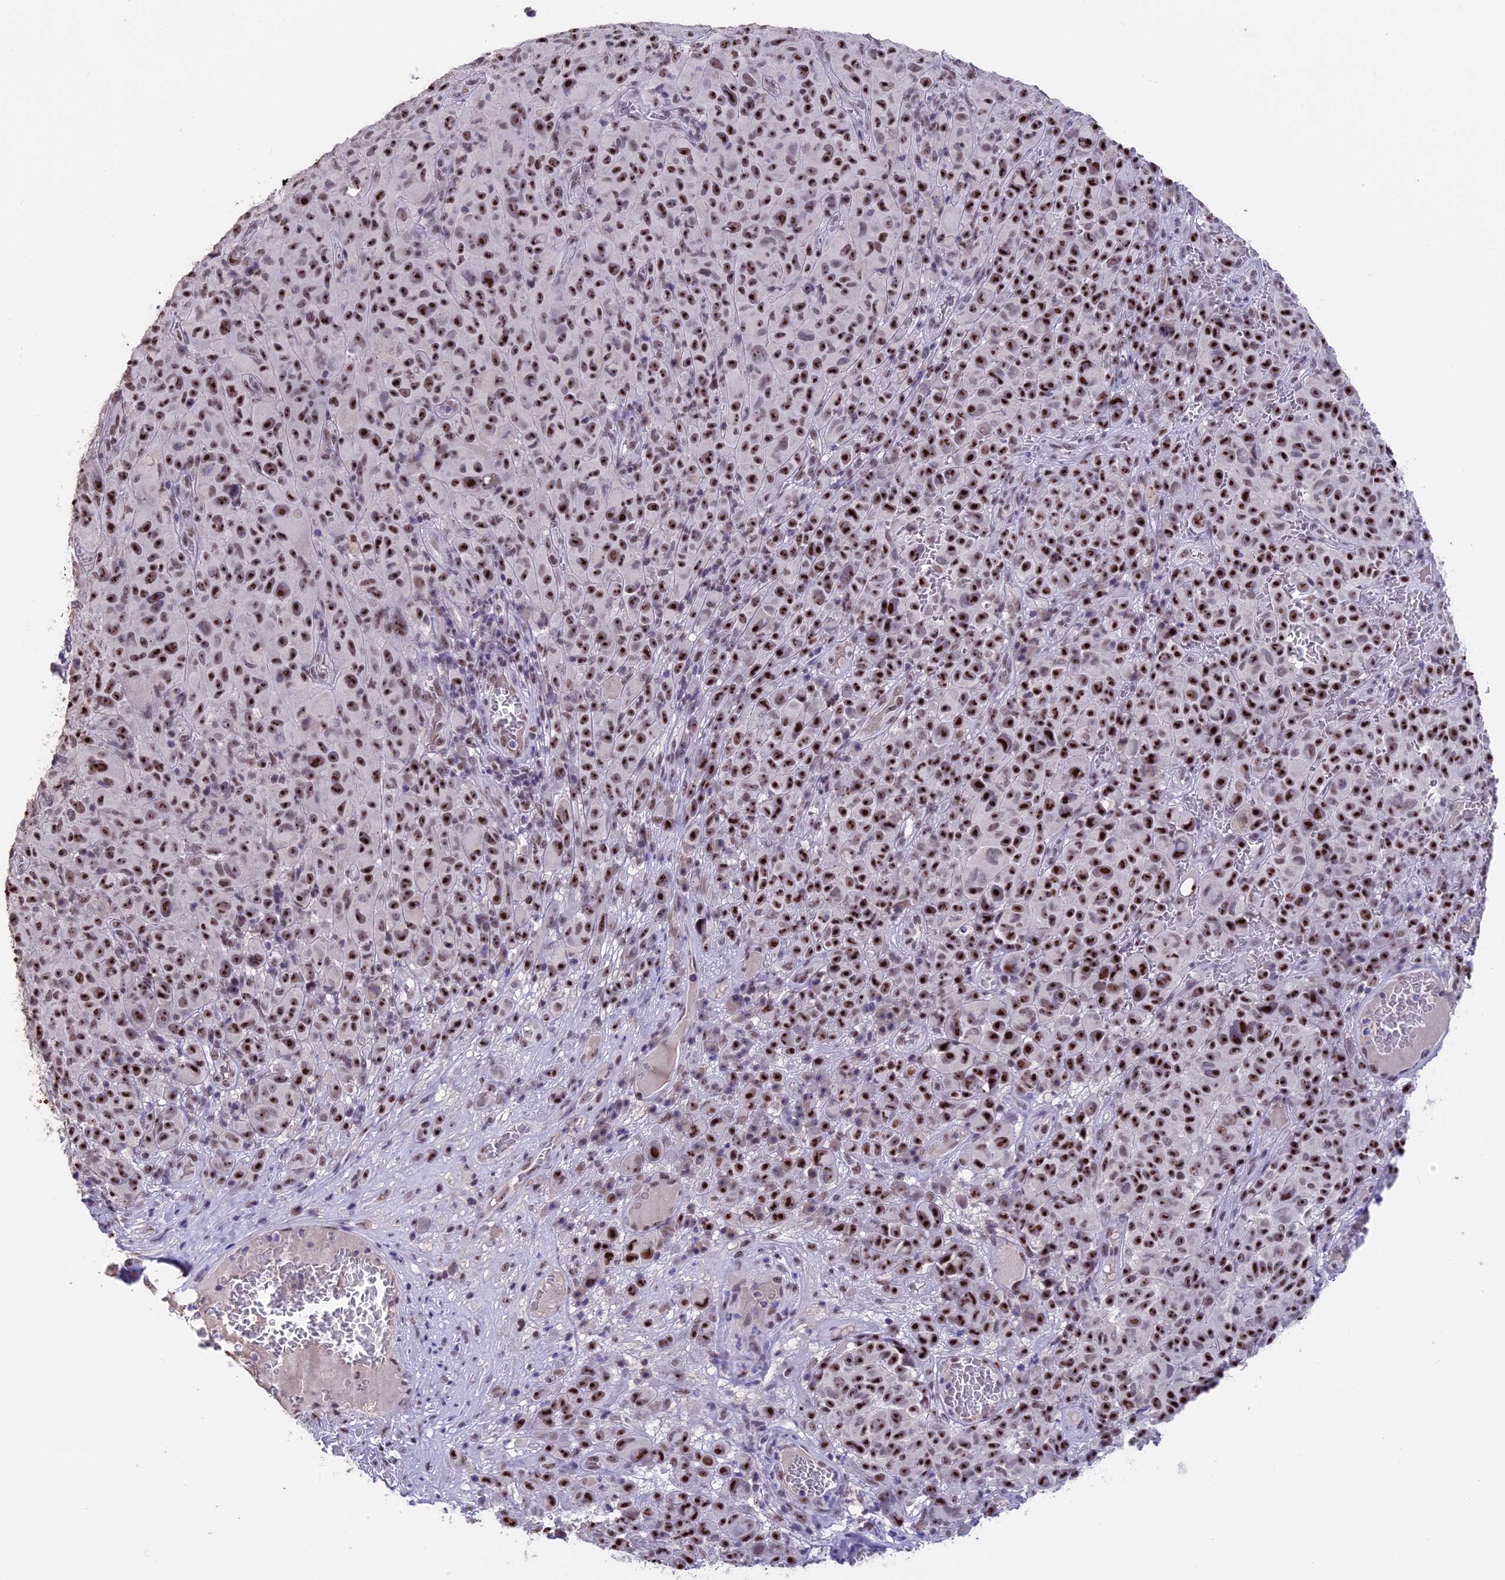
{"staining": {"intensity": "strong", "quantity": ">75%", "location": "nuclear"}, "tissue": "melanoma", "cell_type": "Tumor cells", "image_type": "cancer", "snomed": [{"axis": "morphology", "description": "Malignant melanoma, NOS"}, {"axis": "topography", "description": "Skin"}], "caption": "A brown stain labels strong nuclear positivity of a protein in melanoma tumor cells.", "gene": "SETD2", "patient": {"sex": "female", "age": 82}}